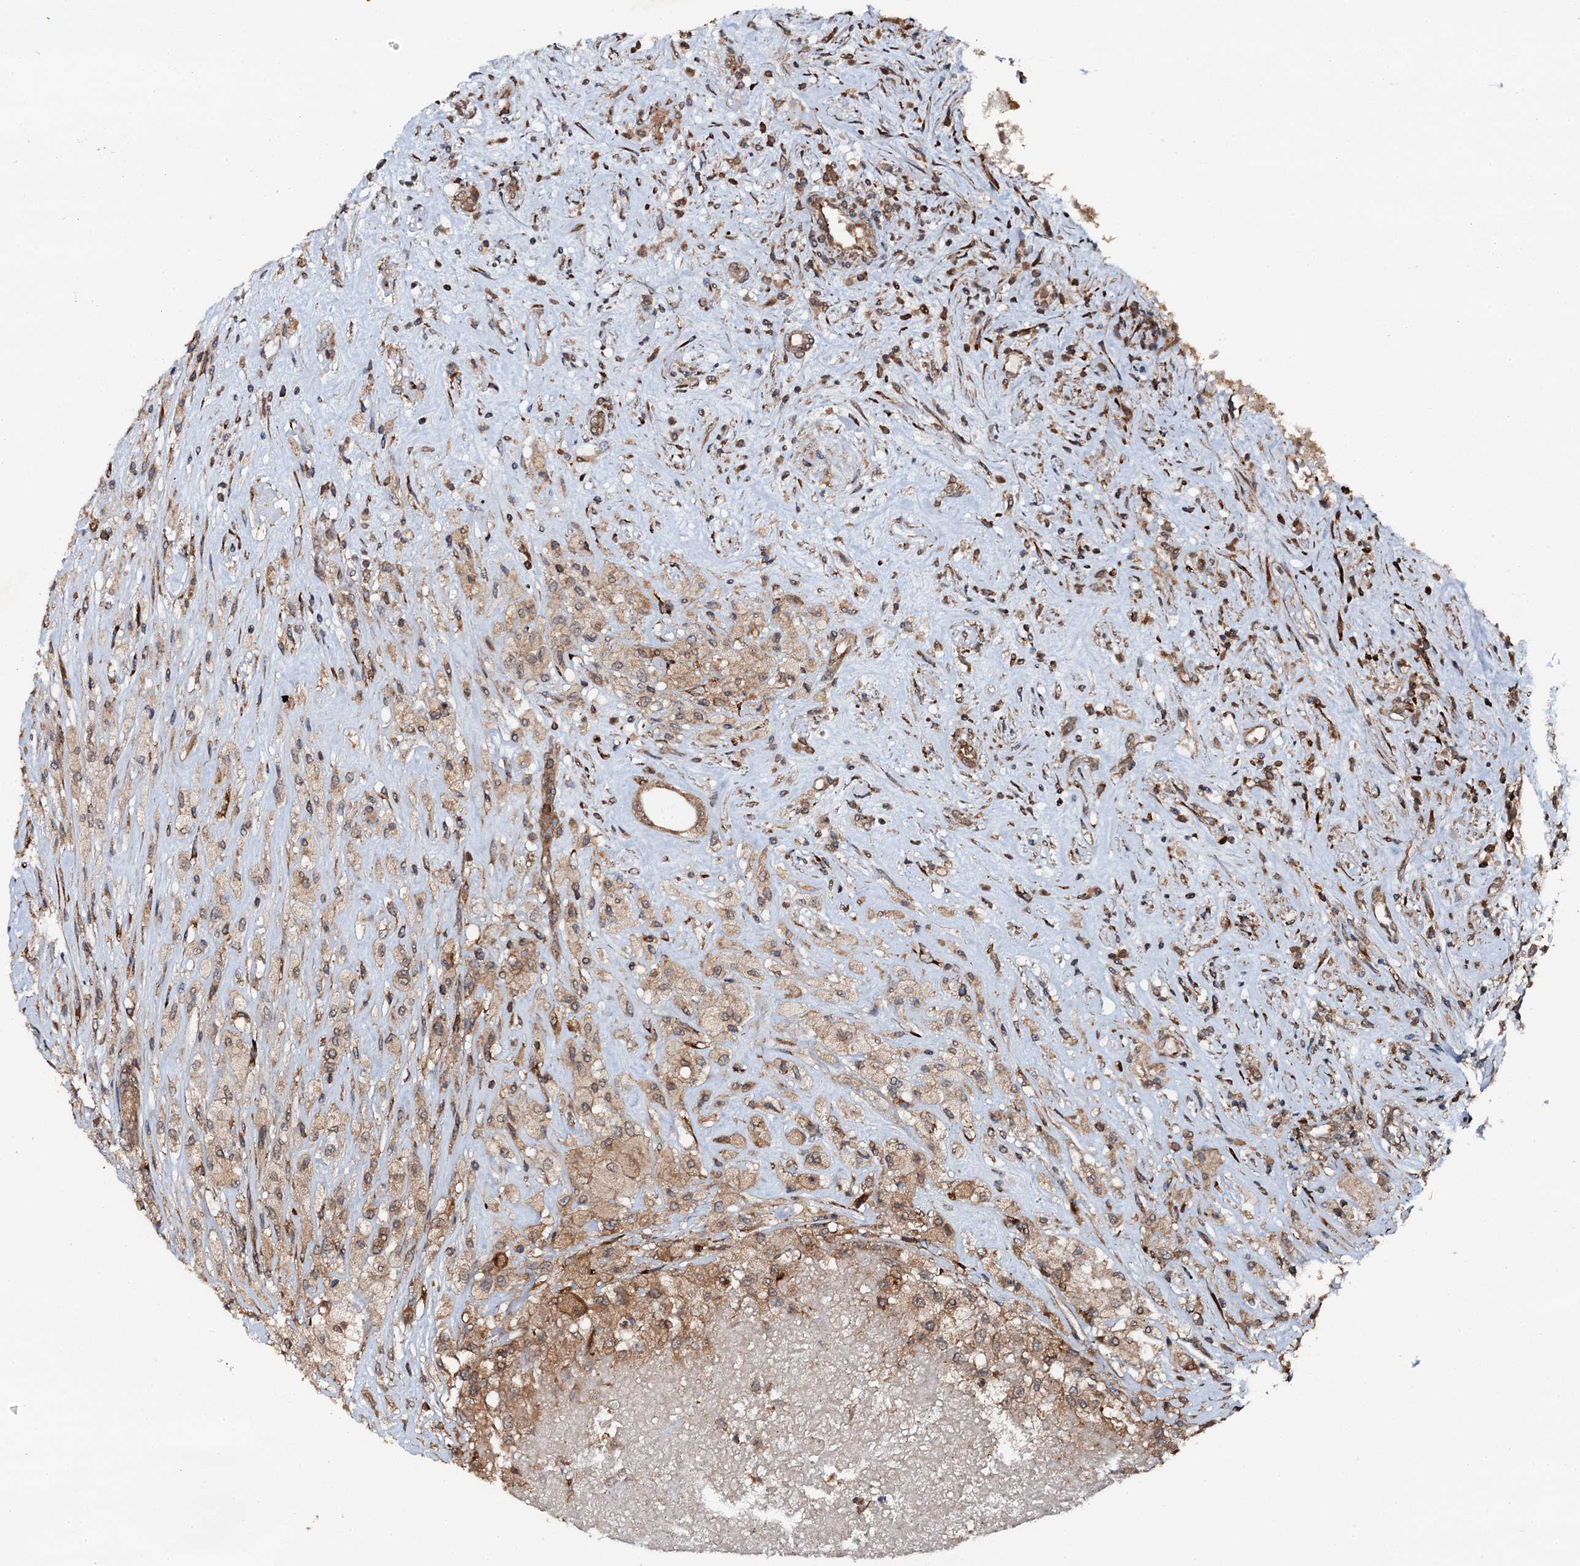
{"staining": {"intensity": "weak", "quantity": "<25%", "location": "cytoplasmic/membranous"}, "tissue": "renal cancer", "cell_type": "Tumor cells", "image_type": "cancer", "snomed": [{"axis": "morphology", "description": "Adenocarcinoma, NOS"}, {"axis": "topography", "description": "Kidney"}], "caption": "High power microscopy micrograph of an immunohistochemistry histopathology image of renal cancer, revealing no significant staining in tumor cells.", "gene": "EDC4", "patient": {"sex": "female", "age": 54}}